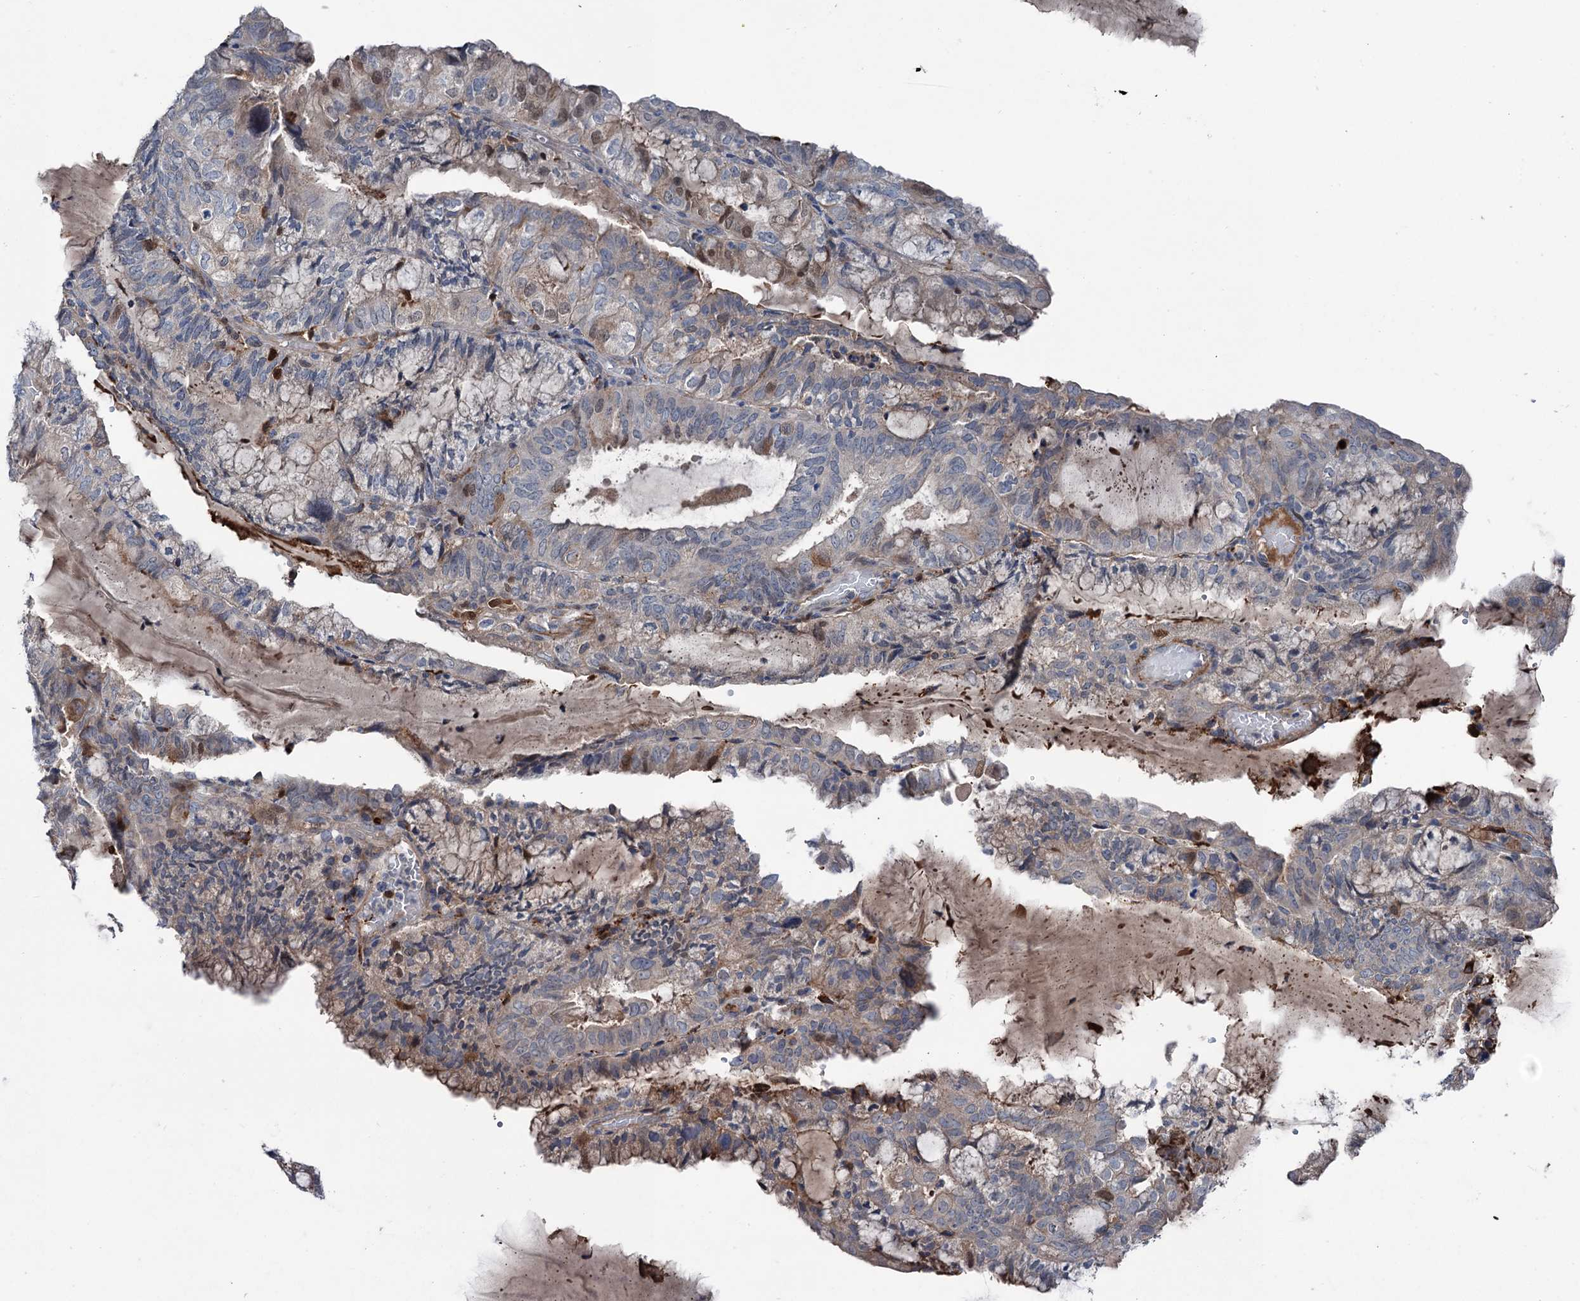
{"staining": {"intensity": "moderate", "quantity": "<25%", "location": "cytoplasmic/membranous,nuclear"}, "tissue": "endometrial cancer", "cell_type": "Tumor cells", "image_type": "cancer", "snomed": [{"axis": "morphology", "description": "Adenocarcinoma, NOS"}, {"axis": "topography", "description": "Endometrium"}], "caption": "The immunohistochemical stain labels moderate cytoplasmic/membranous and nuclear positivity in tumor cells of endometrial cancer tissue. (Brightfield microscopy of DAB IHC at high magnification).", "gene": "NCAPD2", "patient": {"sex": "female", "age": 81}}